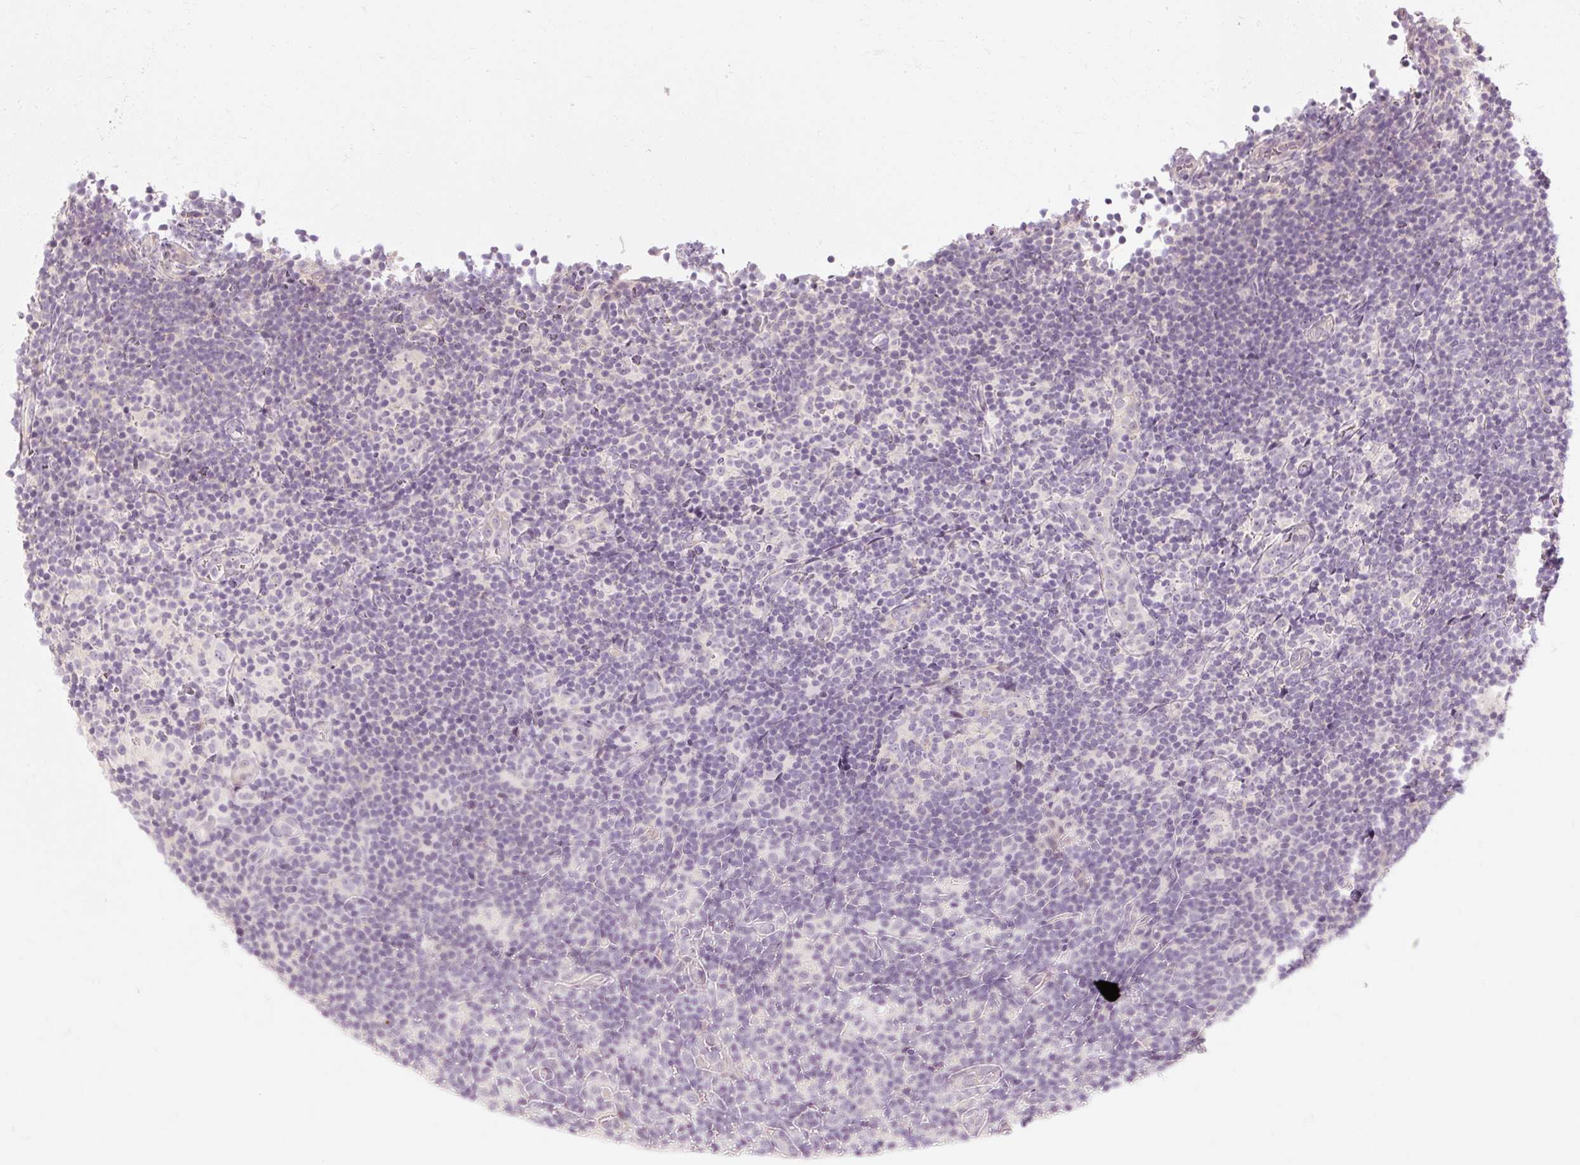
{"staining": {"intensity": "negative", "quantity": "none", "location": "none"}, "tissue": "lymphoma", "cell_type": "Tumor cells", "image_type": "cancer", "snomed": [{"axis": "morphology", "description": "Hodgkin's disease, NOS"}, {"axis": "topography", "description": "Lymph node"}], "caption": "Tumor cells show no significant protein staining in lymphoma.", "gene": "CAPN3", "patient": {"sex": "female", "age": 57}}